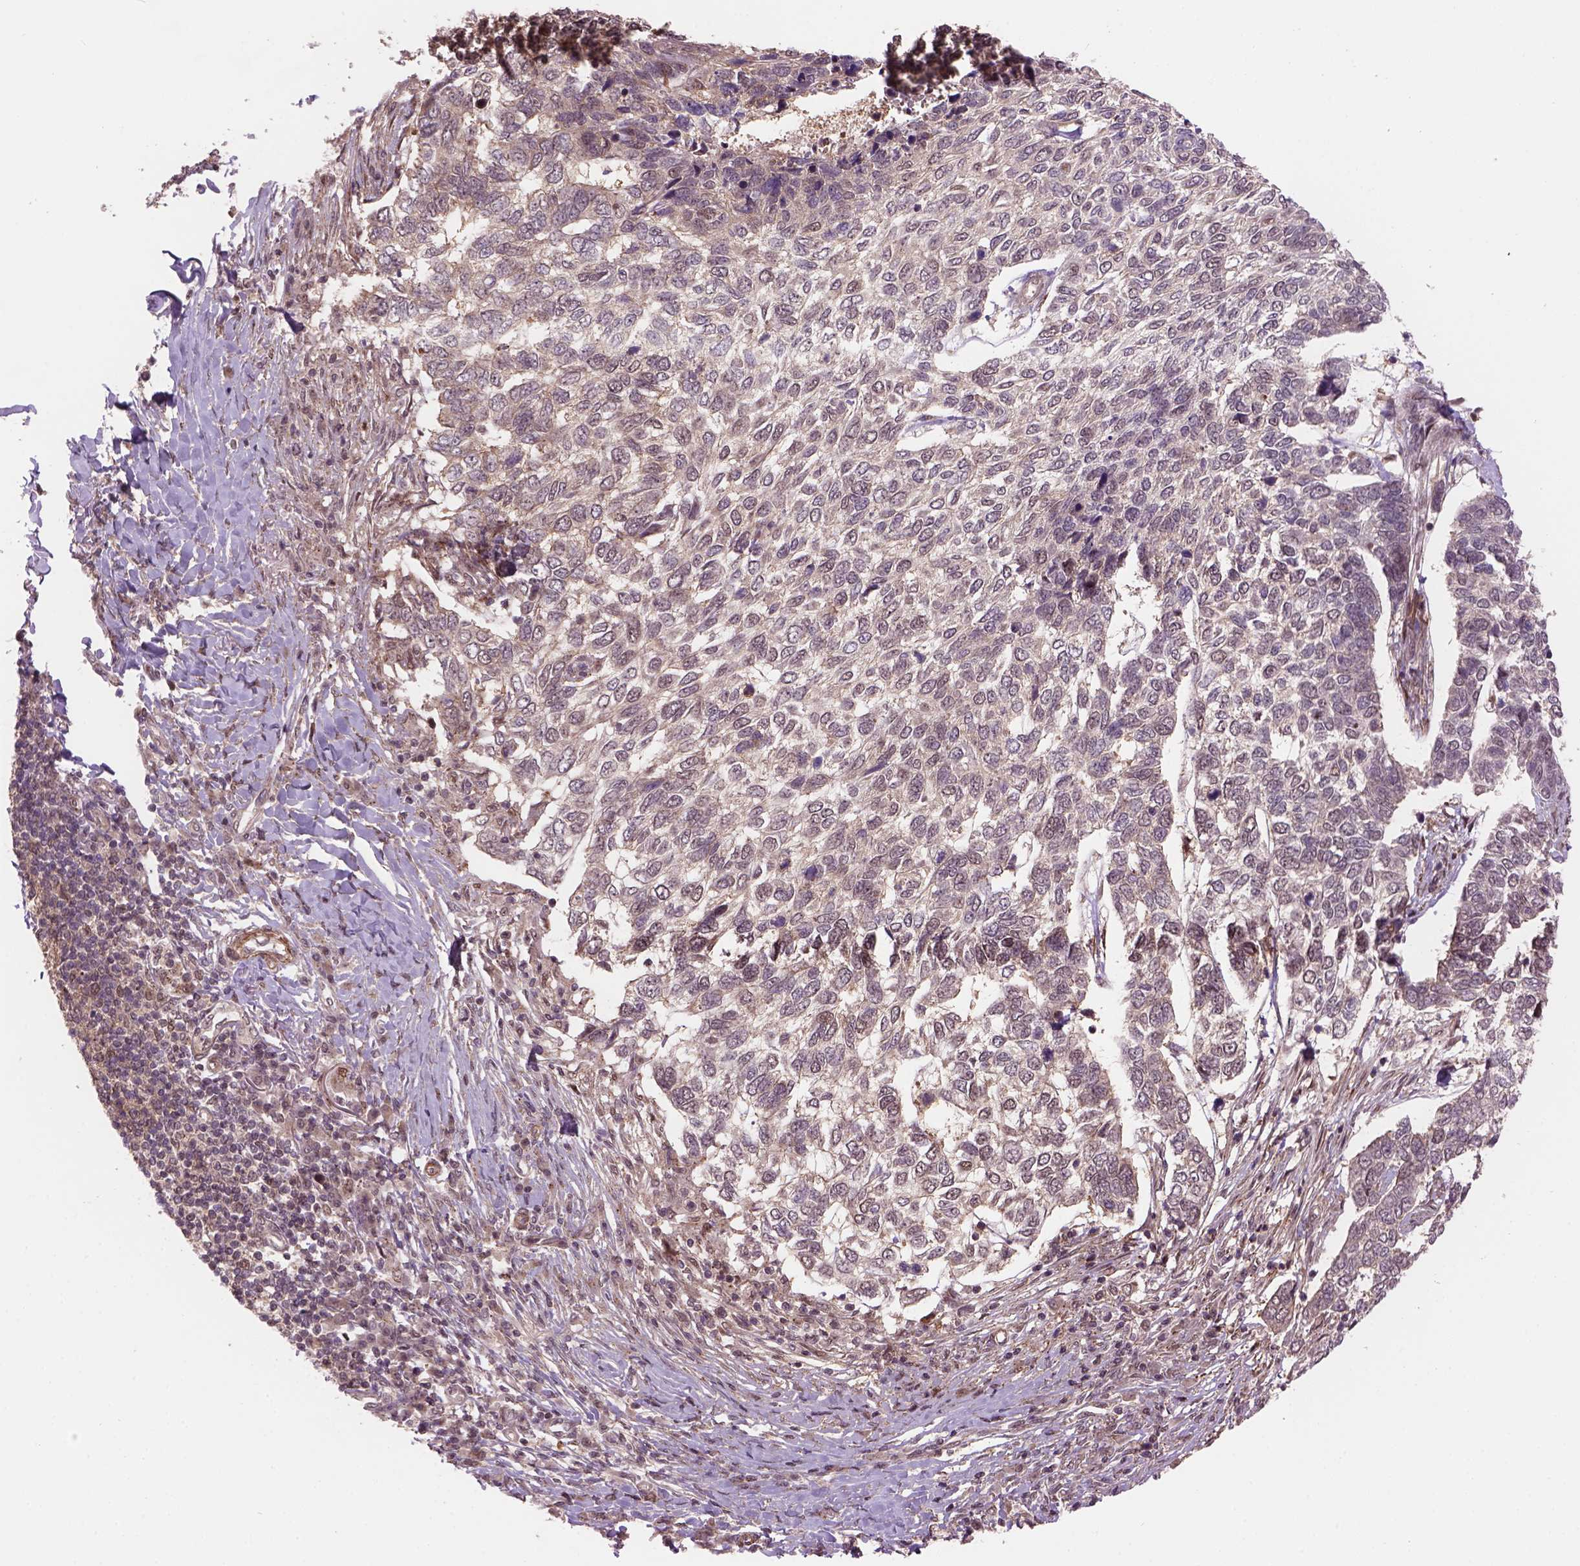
{"staining": {"intensity": "weak", "quantity": ">75%", "location": "cytoplasmic/membranous,nuclear"}, "tissue": "skin cancer", "cell_type": "Tumor cells", "image_type": "cancer", "snomed": [{"axis": "morphology", "description": "Basal cell carcinoma"}, {"axis": "topography", "description": "Skin"}], "caption": "Weak cytoplasmic/membranous and nuclear protein staining is seen in approximately >75% of tumor cells in basal cell carcinoma (skin).", "gene": "PSMD11", "patient": {"sex": "female", "age": 65}}